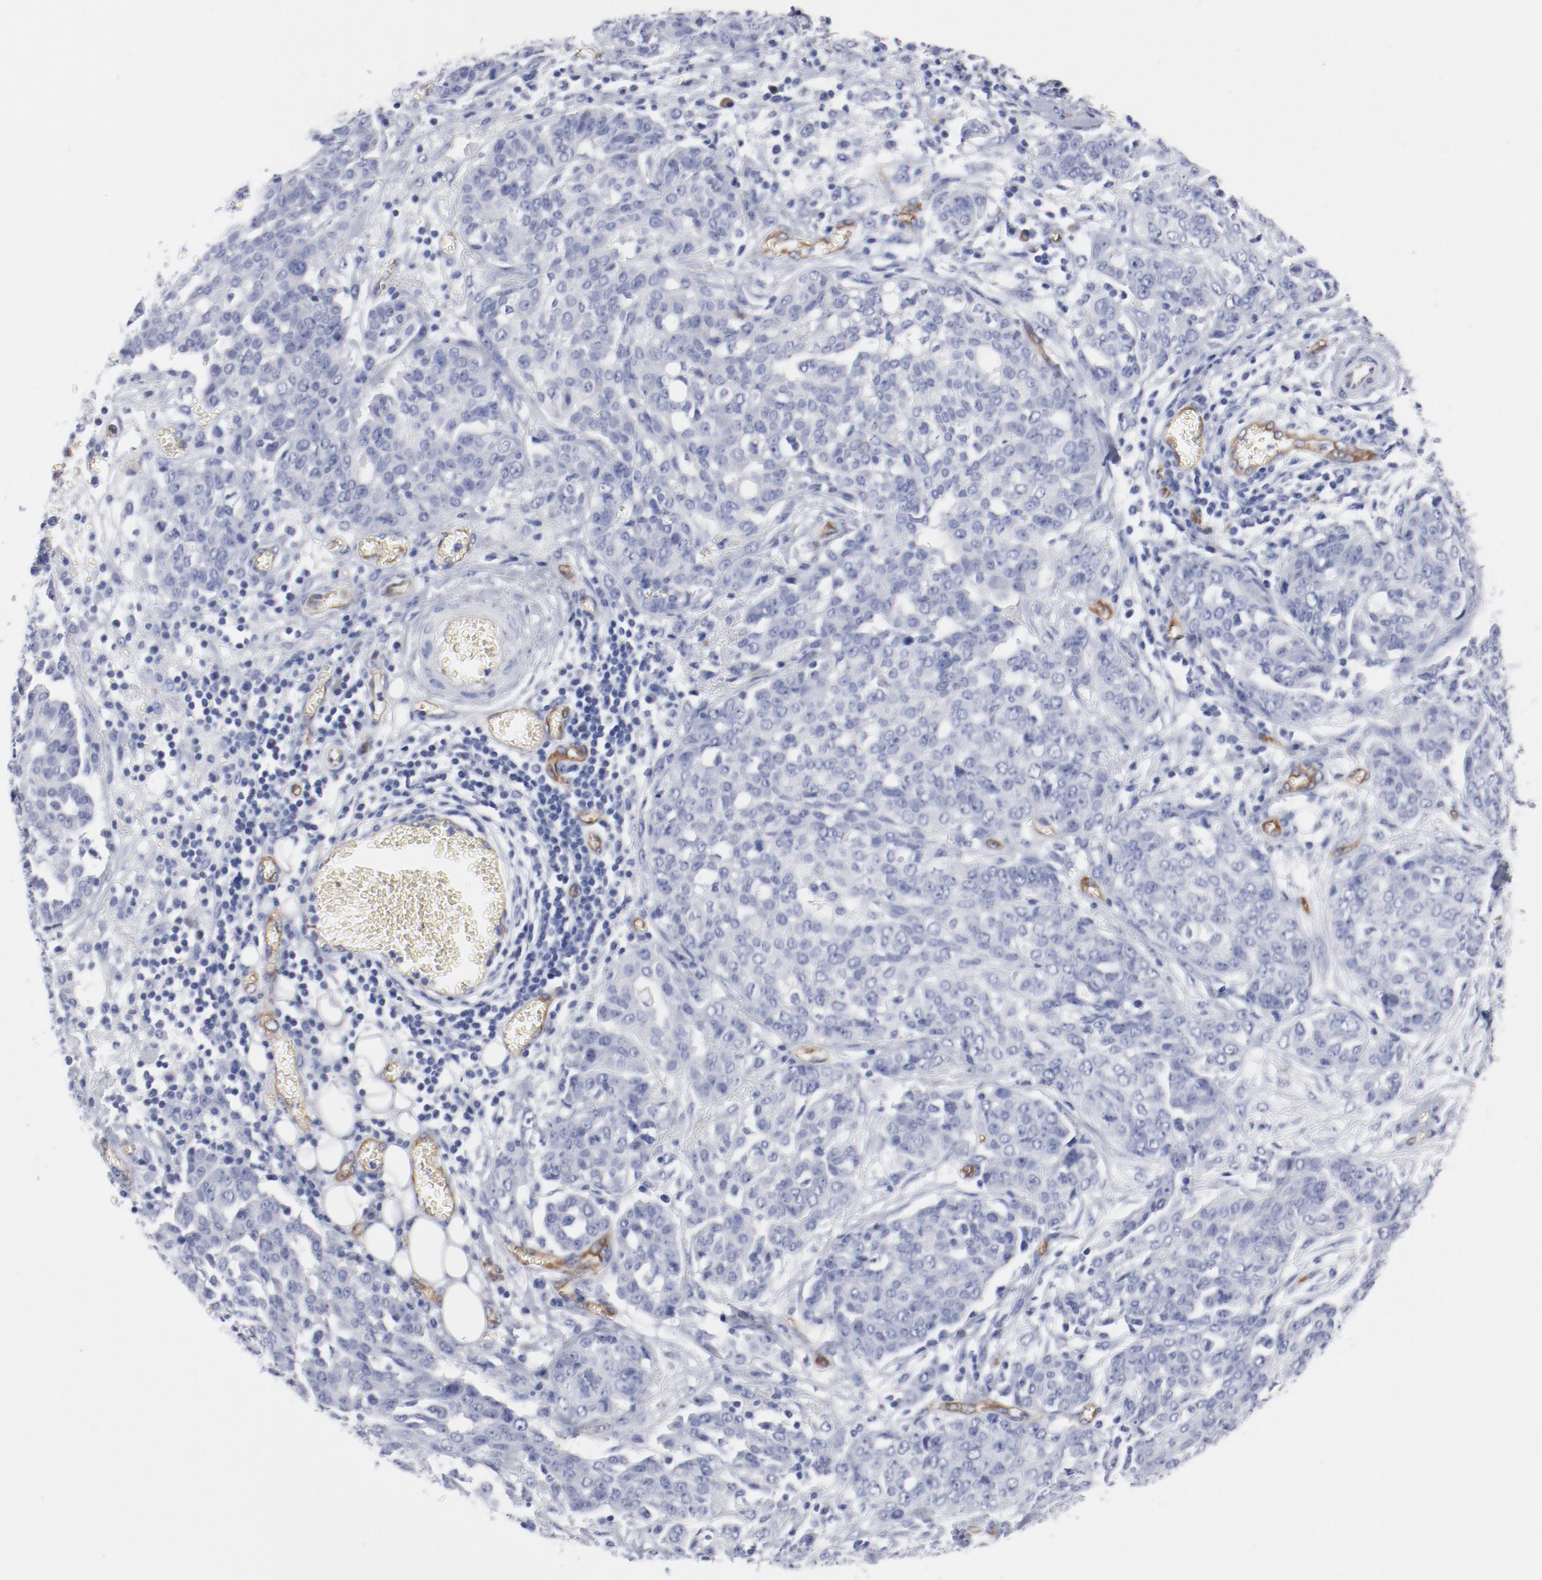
{"staining": {"intensity": "negative", "quantity": "none", "location": "none"}, "tissue": "ovarian cancer", "cell_type": "Tumor cells", "image_type": "cancer", "snomed": [{"axis": "morphology", "description": "Cystadenocarcinoma, serous, NOS"}, {"axis": "topography", "description": "Soft tissue"}, {"axis": "topography", "description": "Ovary"}], "caption": "Immunohistochemical staining of serous cystadenocarcinoma (ovarian) demonstrates no significant positivity in tumor cells. (DAB IHC visualized using brightfield microscopy, high magnification).", "gene": "SHANK3", "patient": {"sex": "female", "age": 57}}